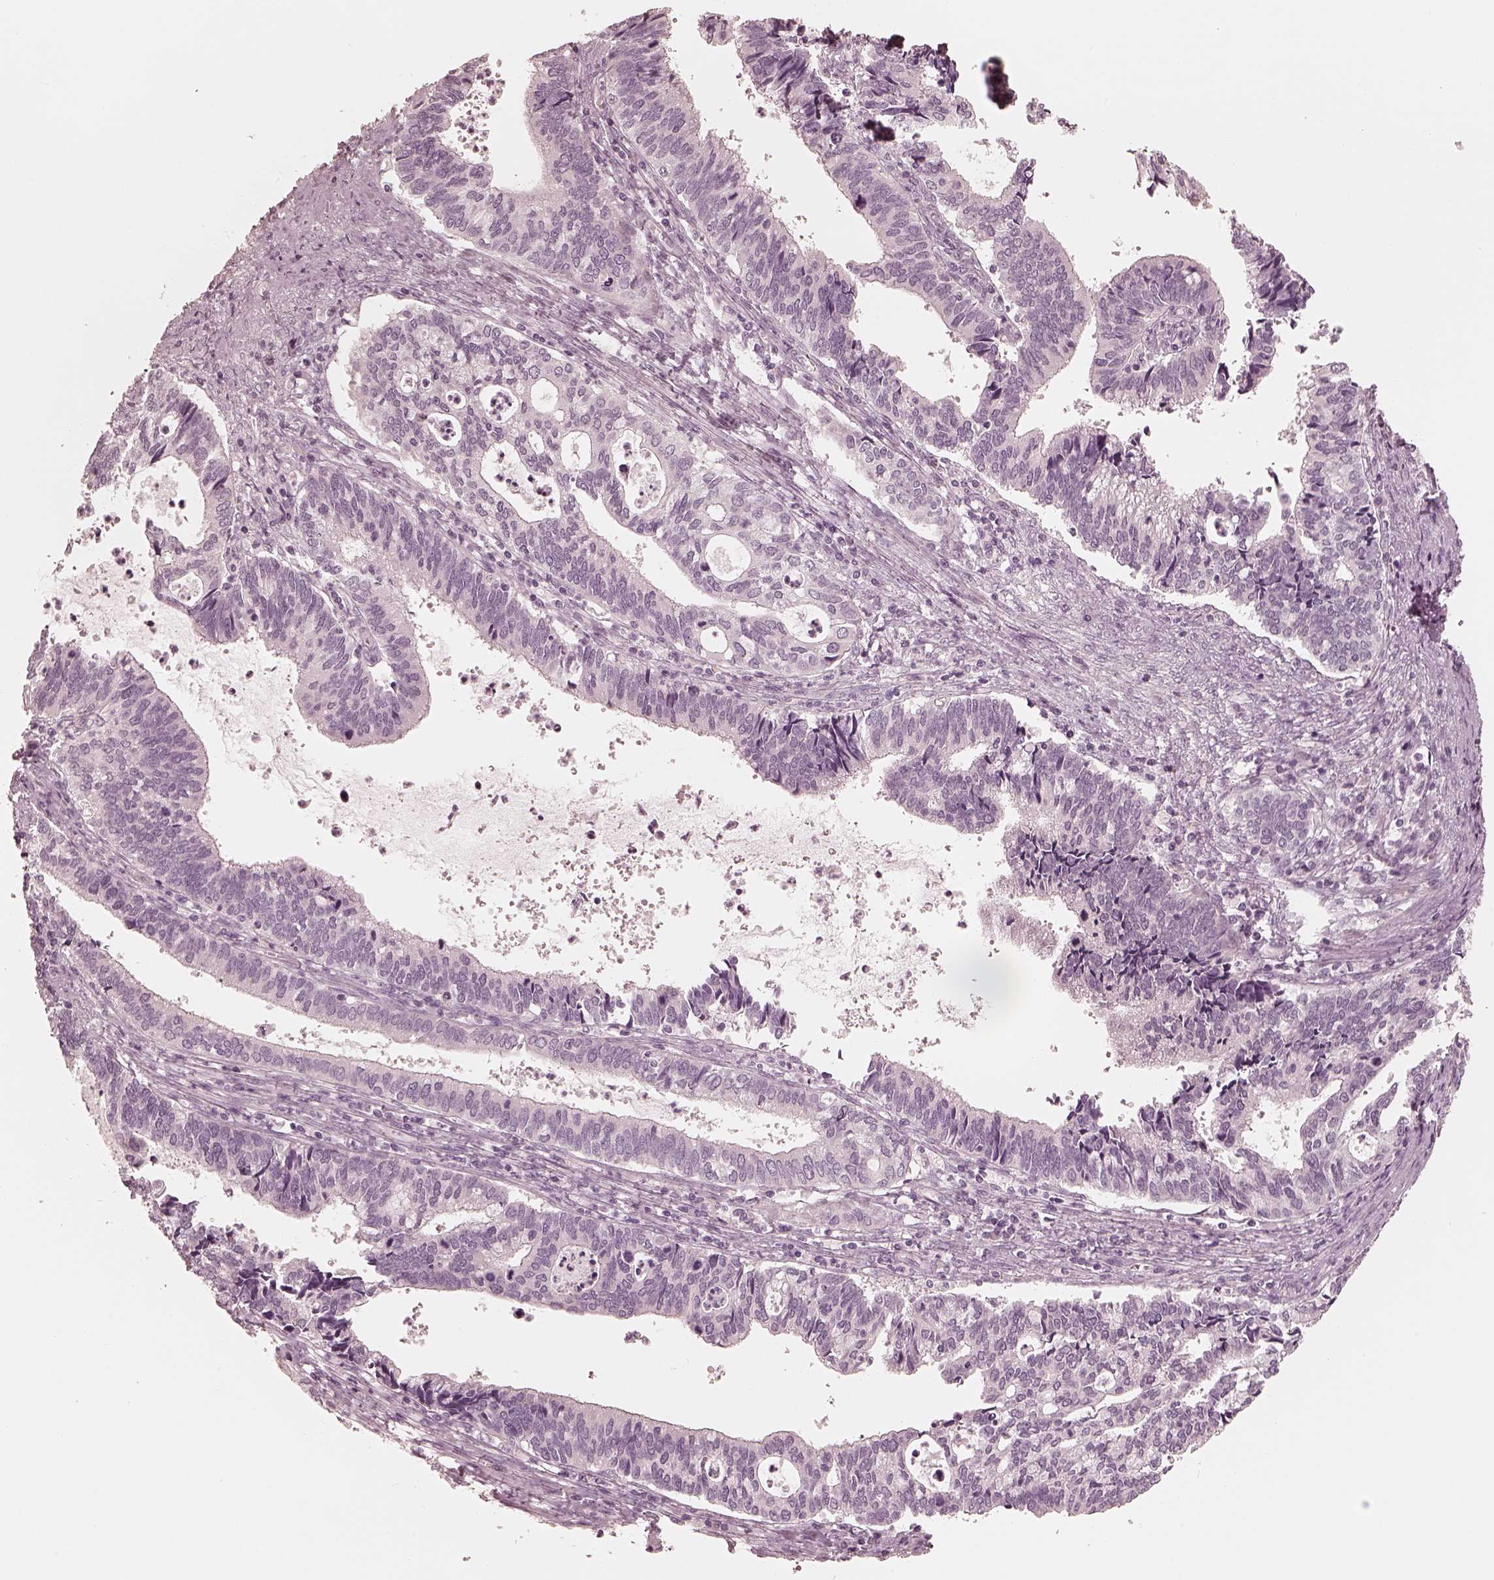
{"staining": {"intensity": "negative", "quantity": "none", "location": "none"}, "tissue": "cervical cancer", "cell_type": "Tumor cells", "image_type": "cancer", "snomed": [{"axis": "morphology", "description": "Adenocarcinoma, NOS"}, {"axis": "topography", "description": "Cervix"}], "caption": "There is no significant expression in tumor cells of cervical cancer.", "gene": "CALR3", "patient": {"sex": "female", "age": 42}}